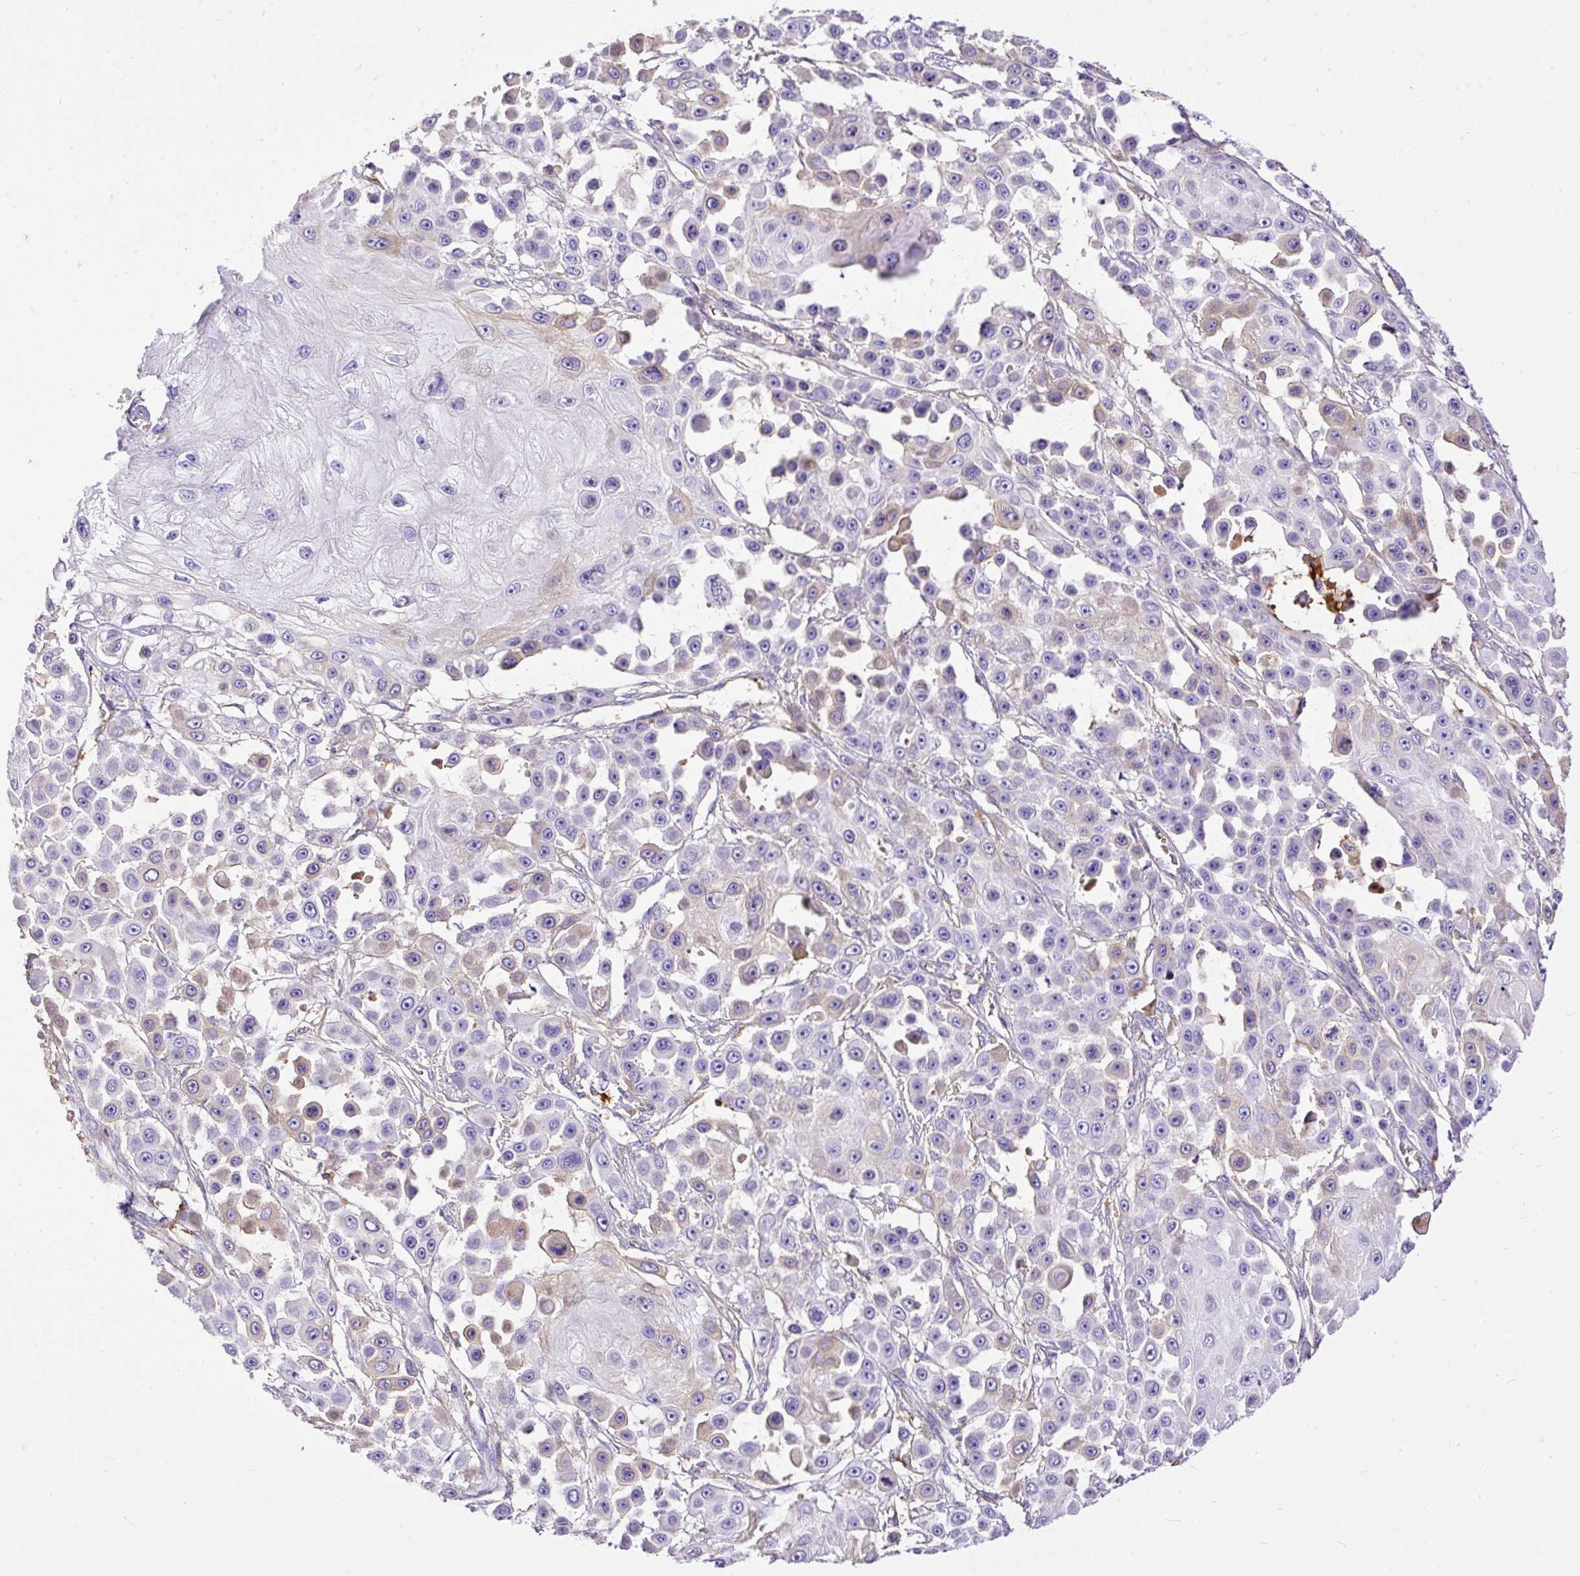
{"staining": {"intensity": "negative", "quantity": "none", "location": "none"}, "tissue": "skin cancer", "cell_type": "Tumor cells", "image_type": "cancer", "snomed": [{"axis": "morphology", "description": "Squamous cell carcinoma, NOS"}, {"axis": "topography", "description": "Skin"}], "caption": "This is an immunohistochemistry (IHC) micrograph of skin cancer. There is no expression in tumor cells.", "gene": "CLEC3B", "patient": {"sex": "male", "age": 67}}